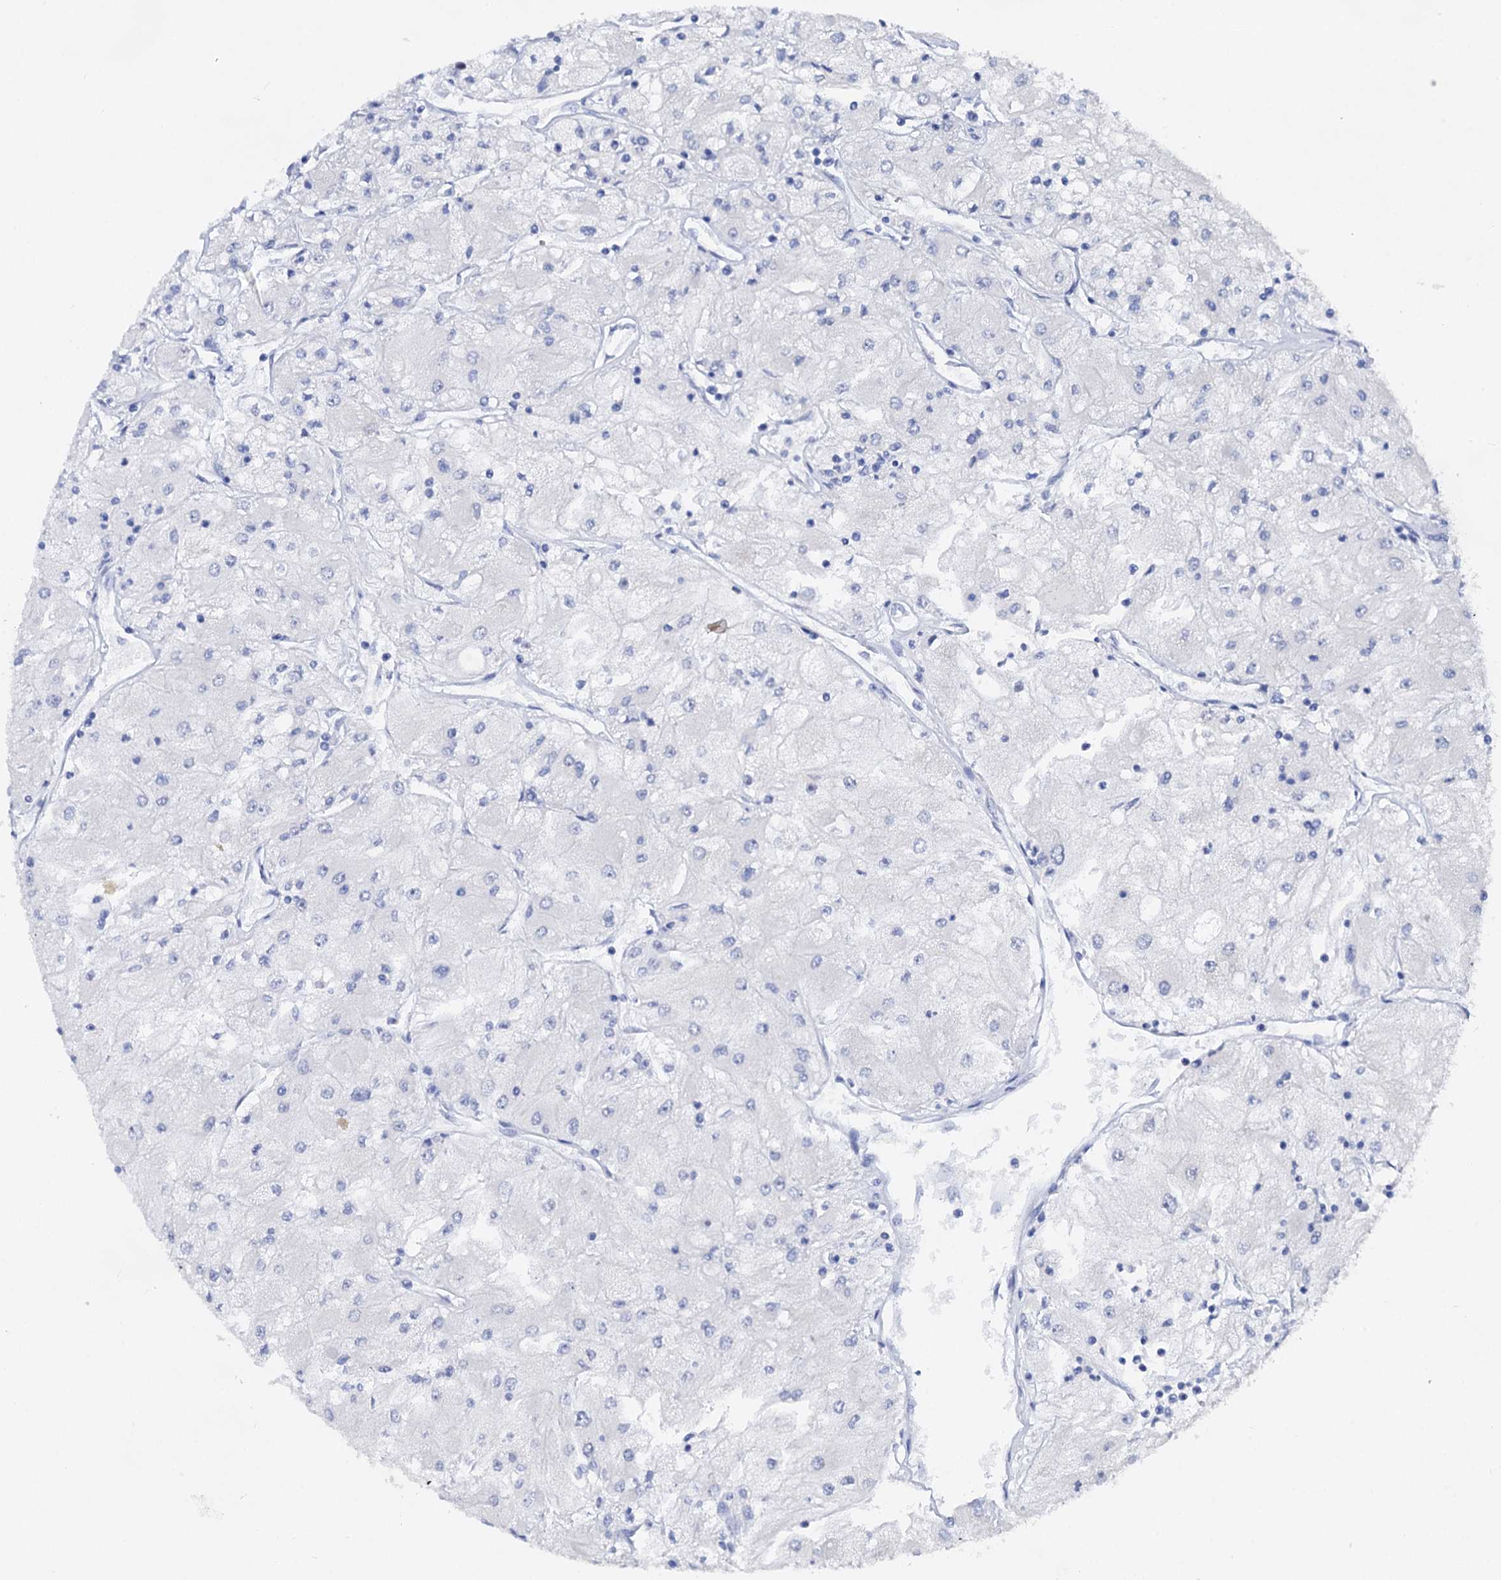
{"staining": {"intensity": "negative", "quantity": "none", "location": "none"}, "tissue": "renal cancer", "cell_type": "Tumor cells", "image_type": "cancer", "snomed": [{"axis": "morphology", "description": "Adenocarcinoma, NOS"}, {"axis": "topography", "description": "Kidney"}], "caption": "Photomicrograph shows no significant protein expression in tumor cells of adenocarcinoma (renal).", "gene": "CAPRIN2", "patient": {"sex": "male", "age": 80}}